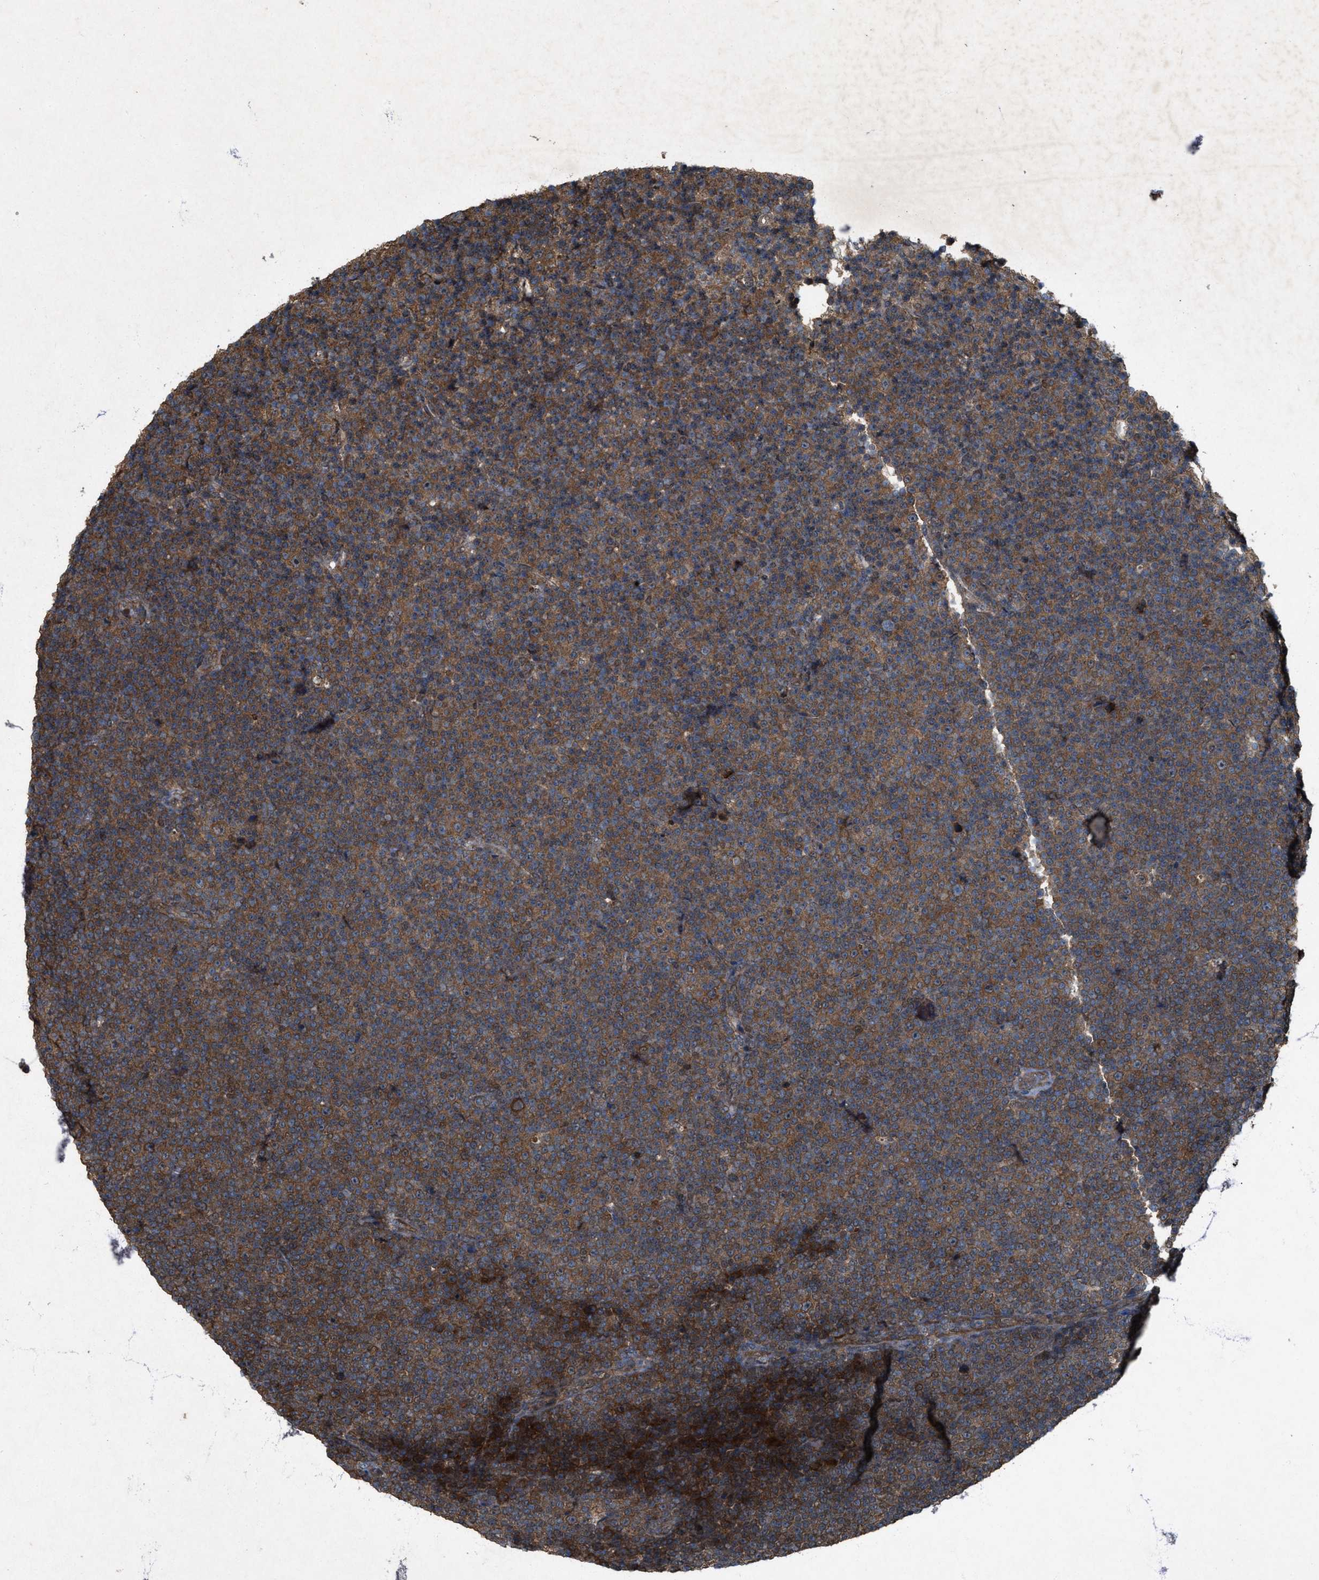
{"staining": {"intensity": "moderate", "quantity": ">75%", "location": "cytoplasmic/membranous"}, "tissue": "lymphoma", "cell_type": "Tumor cells", "image_type": "cancer", "snomed": [{"axis": "morphology", "description": "Malignant lymphoma, non-Hodgkin's type, Low grade"}, {"axis": "topography", "description": "Lymph node"}], "caption": "This histopathology image reveals immunohistochemistry (IHC) staining of low-grade malignant lymphoma, non-Hodgkin's type, with medium moderate cytoplasmic/membranous expression in approximately >75% of tumor cells.", "gene": "PDP2", "patient": {"sex": "female", "age": 67}}